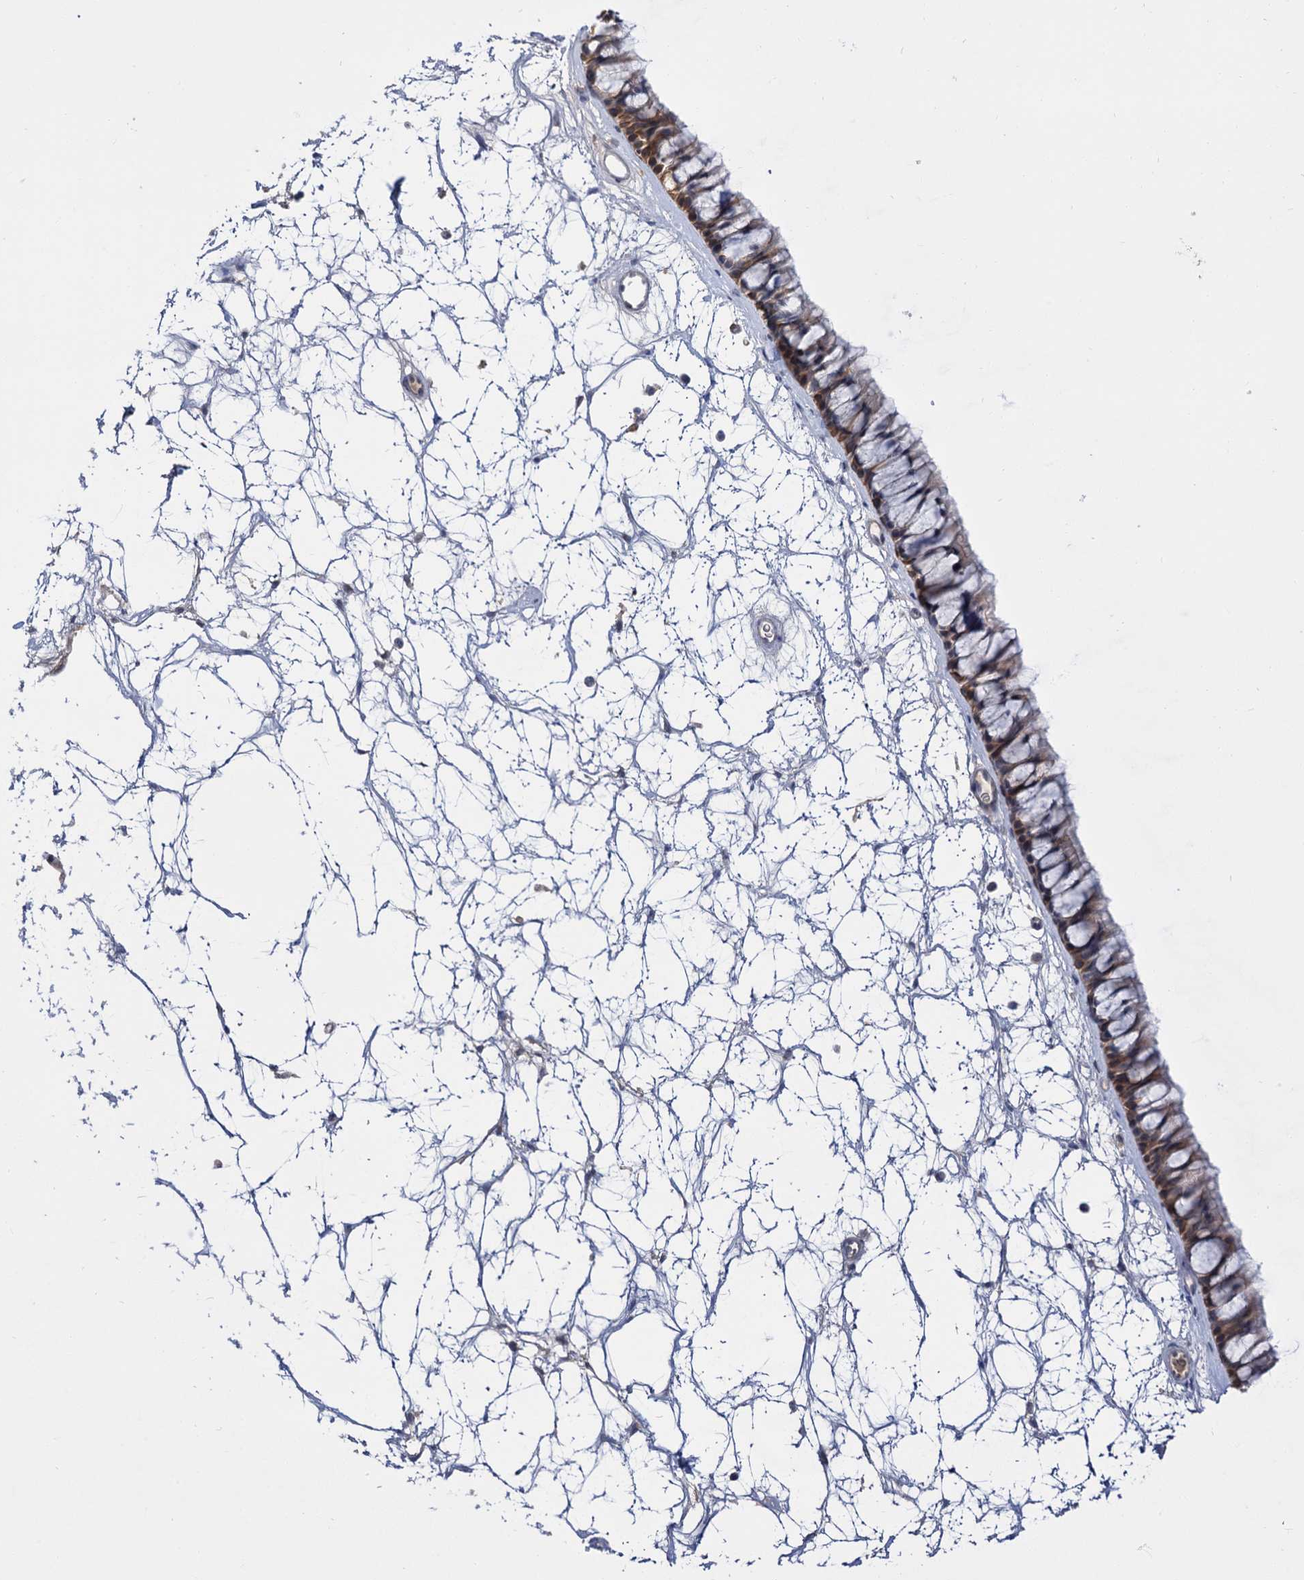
{"staining": {"intensity": "weak", "quantity": ">75%", "location": "cytoplasmic/membranous"}, "tissue": "nasopharynx", "cell_type": "Respiratory epithelial cells", "image_type": "normal", "snomed": [{"axis": "morphology", "description": "Normal tissue, NOS"}, {"axis": "topography", "description": "Nasopharynx"}], "caption": "Respiratory epithelial cells reveal low levels of weak cytoplasmic/membranous staining in approximately >75% of cells in unremarkable human nasopharynx. The staining was performed using DAB to visualize the protein expression in brown, while the nuclei were stained in blue with hematoxylin (Magnification: 20x).", "gene": "NEK10", "patient": {"sex": "male", "age": 64}}